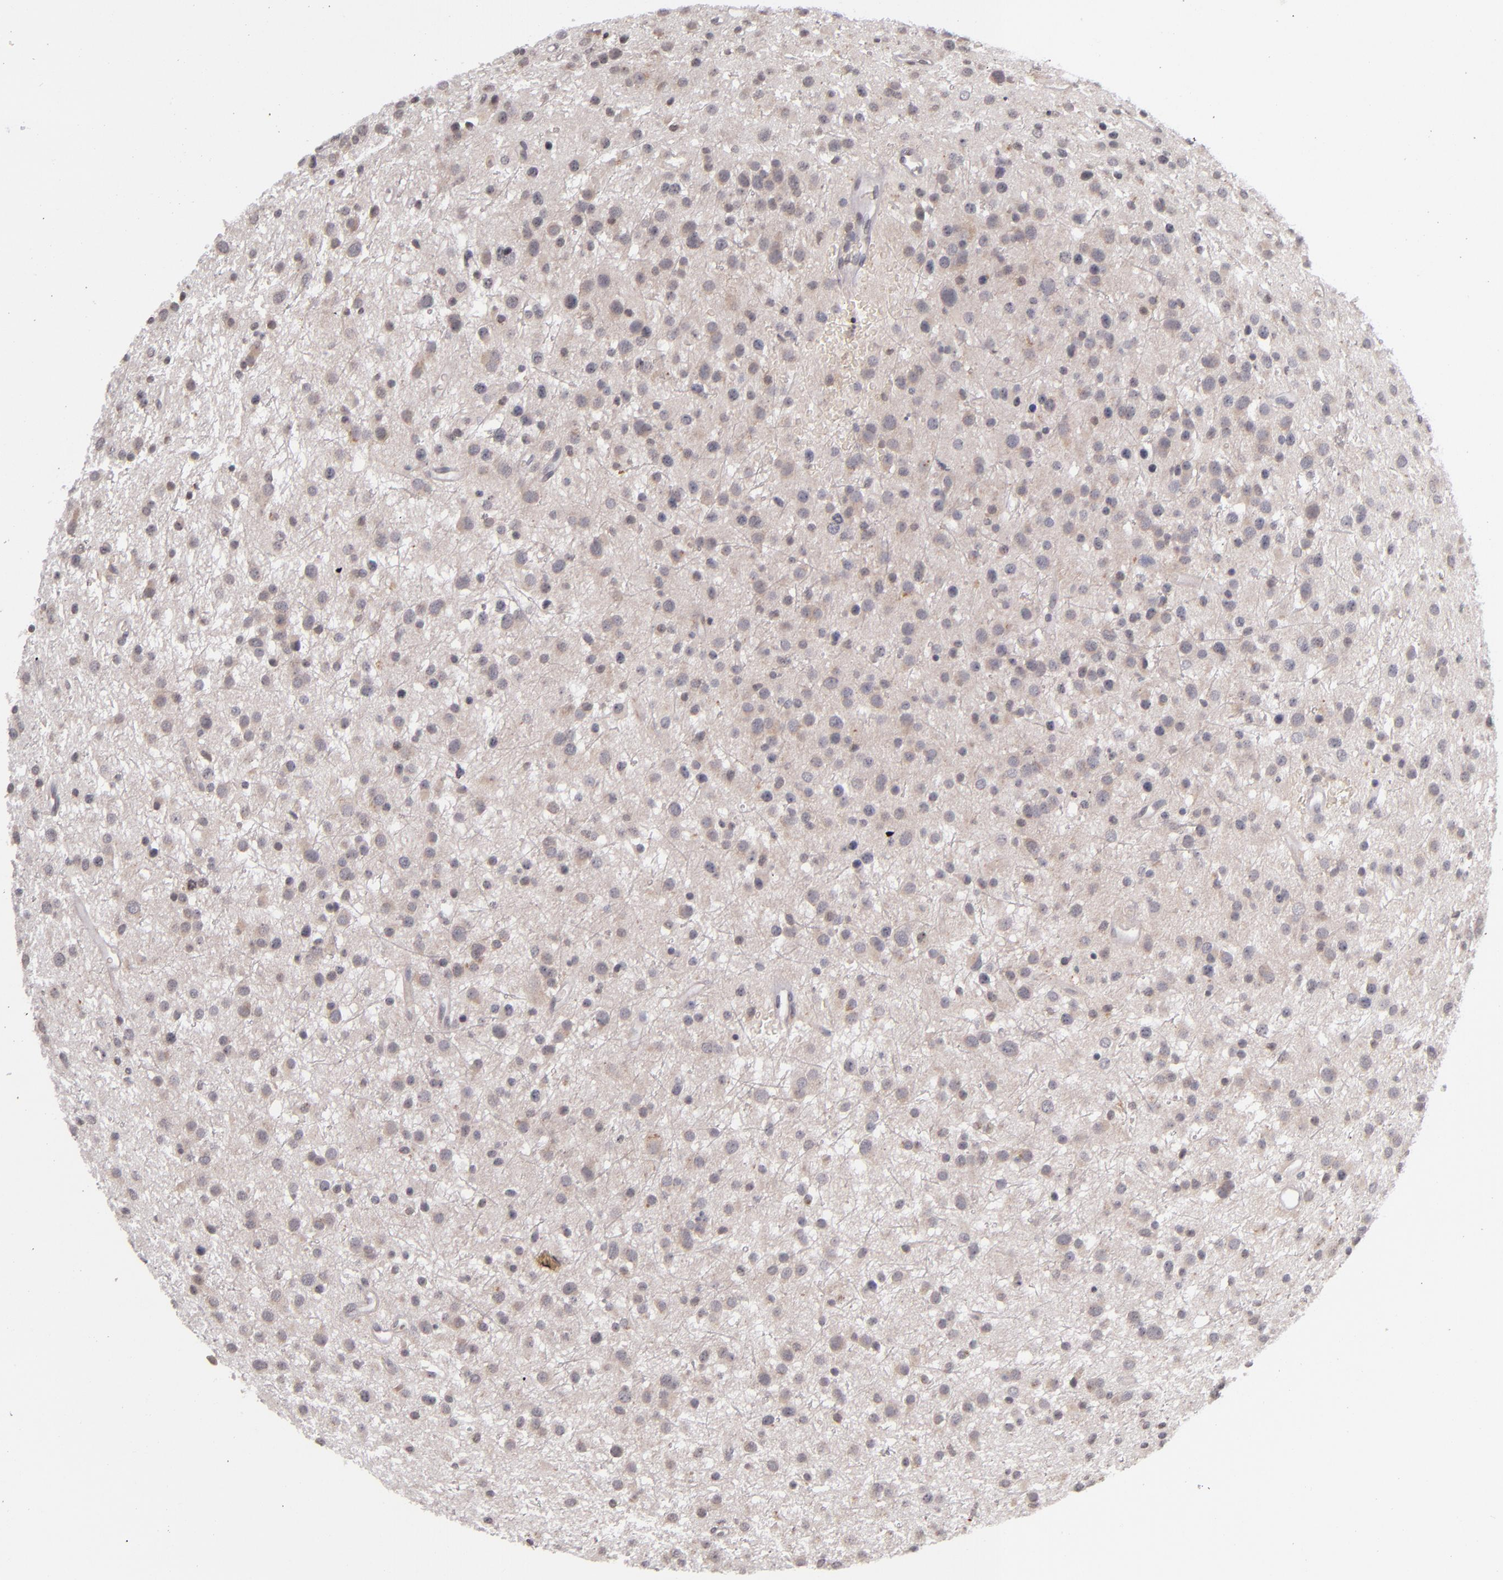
{"staining": {"intensity": "weak", "quantity": "25%-75%", "location": "cytoplasmic/membranous"}, "tissue": "glioma", "cell_type": "Tumor cells", "image_type": "cancer", "snomed": [{"axis": "morphology", "description": "Glioma, malignant, Low grade"}, {"axis": "topography", "description": "Brain"}], "caption": "This is a micrograph of immunohistochemistry staining of malignant glioma (low-grade), which shows weak expression in the cytoplasmic/membranous of tumor cells.", "gene": "TSC2", "patient": {"sex": "female", "age": 36}}